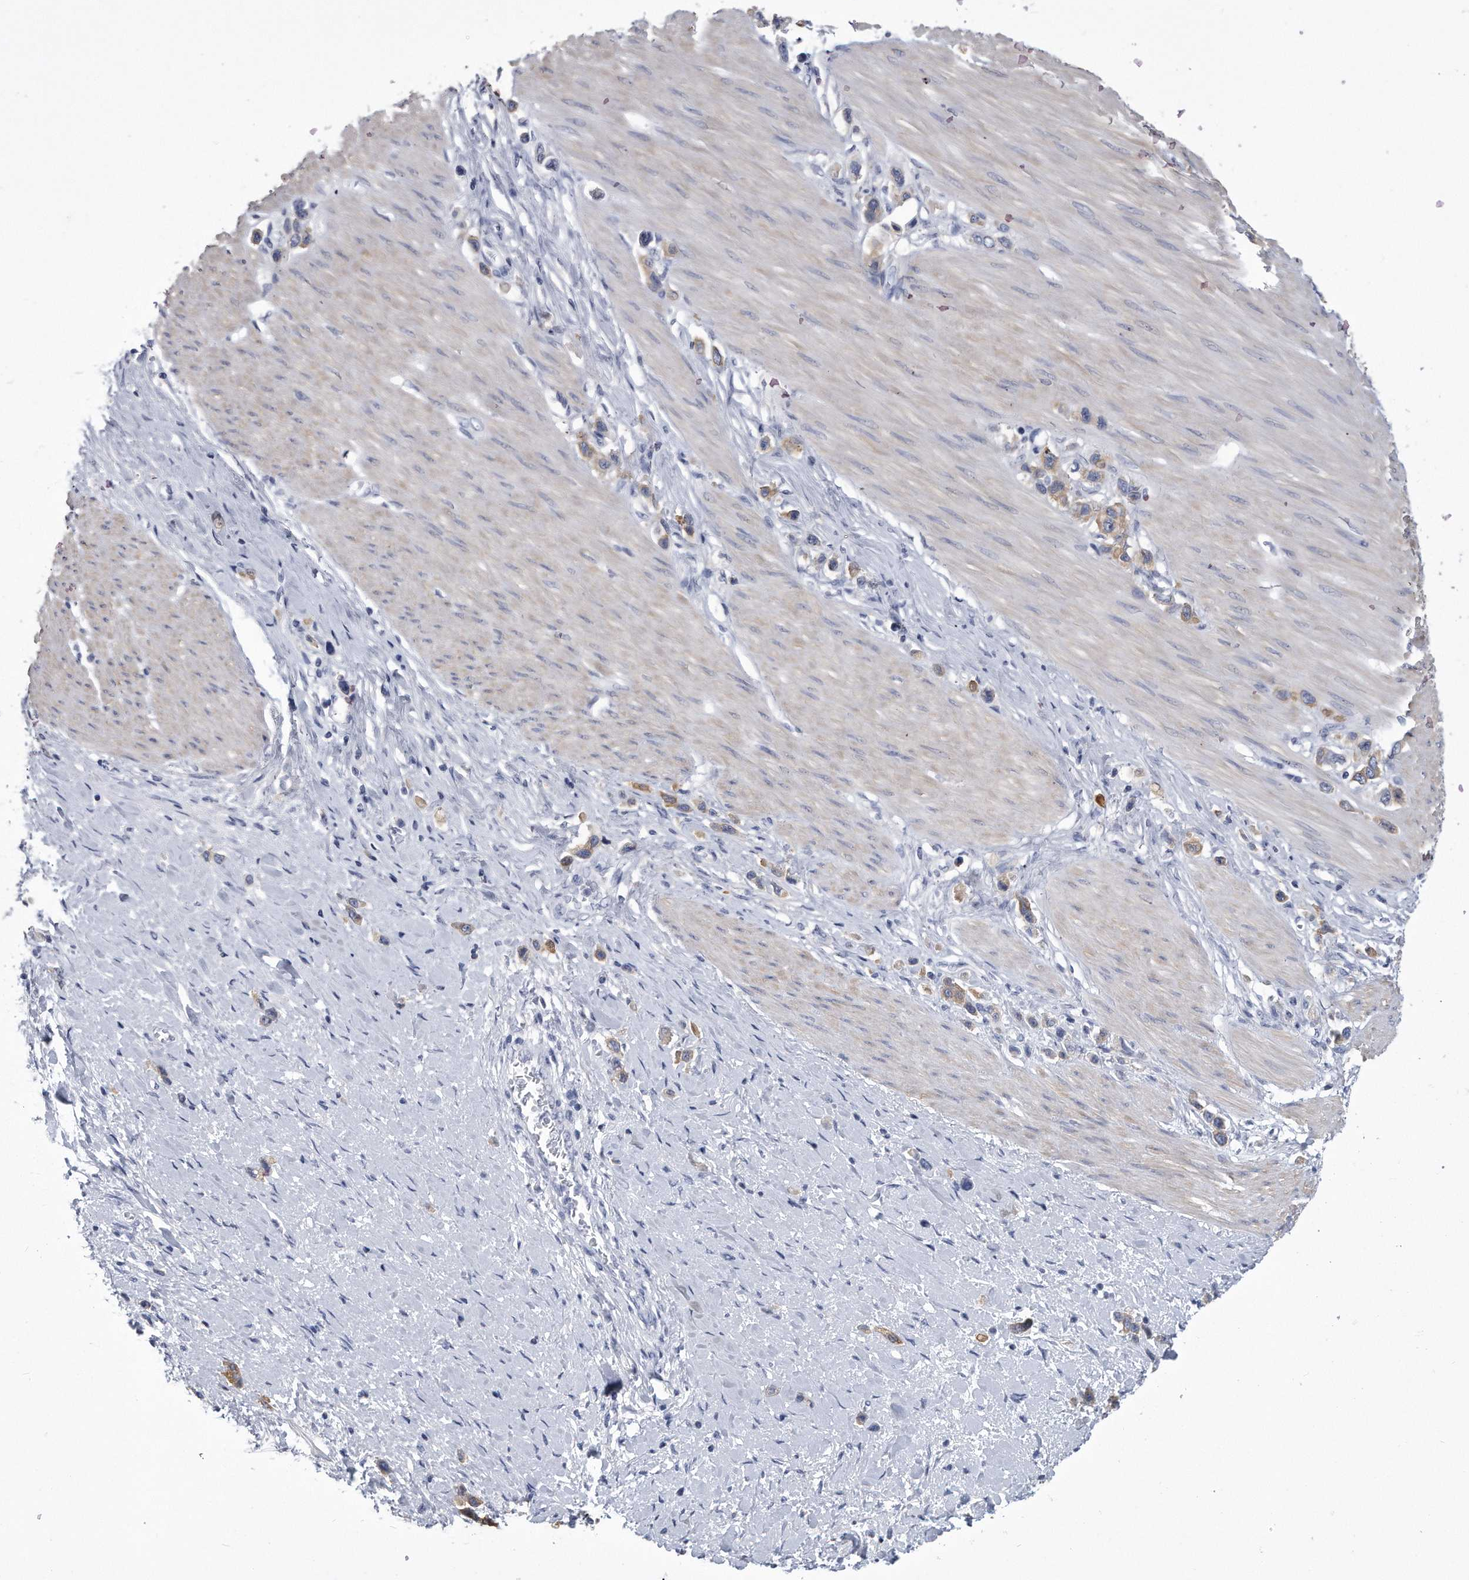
{"staining": {"intensity": "weak", "quantity": ">75%", "location": "cytoplasmic/membranous"}, "tissue": "stomach cancer", "cell_type": "Tumor cells", "image_type": "cancer", "snomed": [{"axis": "morphology", "description": "Adenocarcinoma, NOS"}, {"axis": "topography", "description": "Stomach"}], "caption": "Immunohistochemical staining of stomach cancer demonstrates weak cytoplasmic/membranous protein staining in about >75% of tumor cells. The staining is performed using DAB brown chromogen to label protein expression. The nuclei are counter-stained blue using hematoxylin.", "gene": "PYGB", "patient": {"sex": "female", "age": 65}}